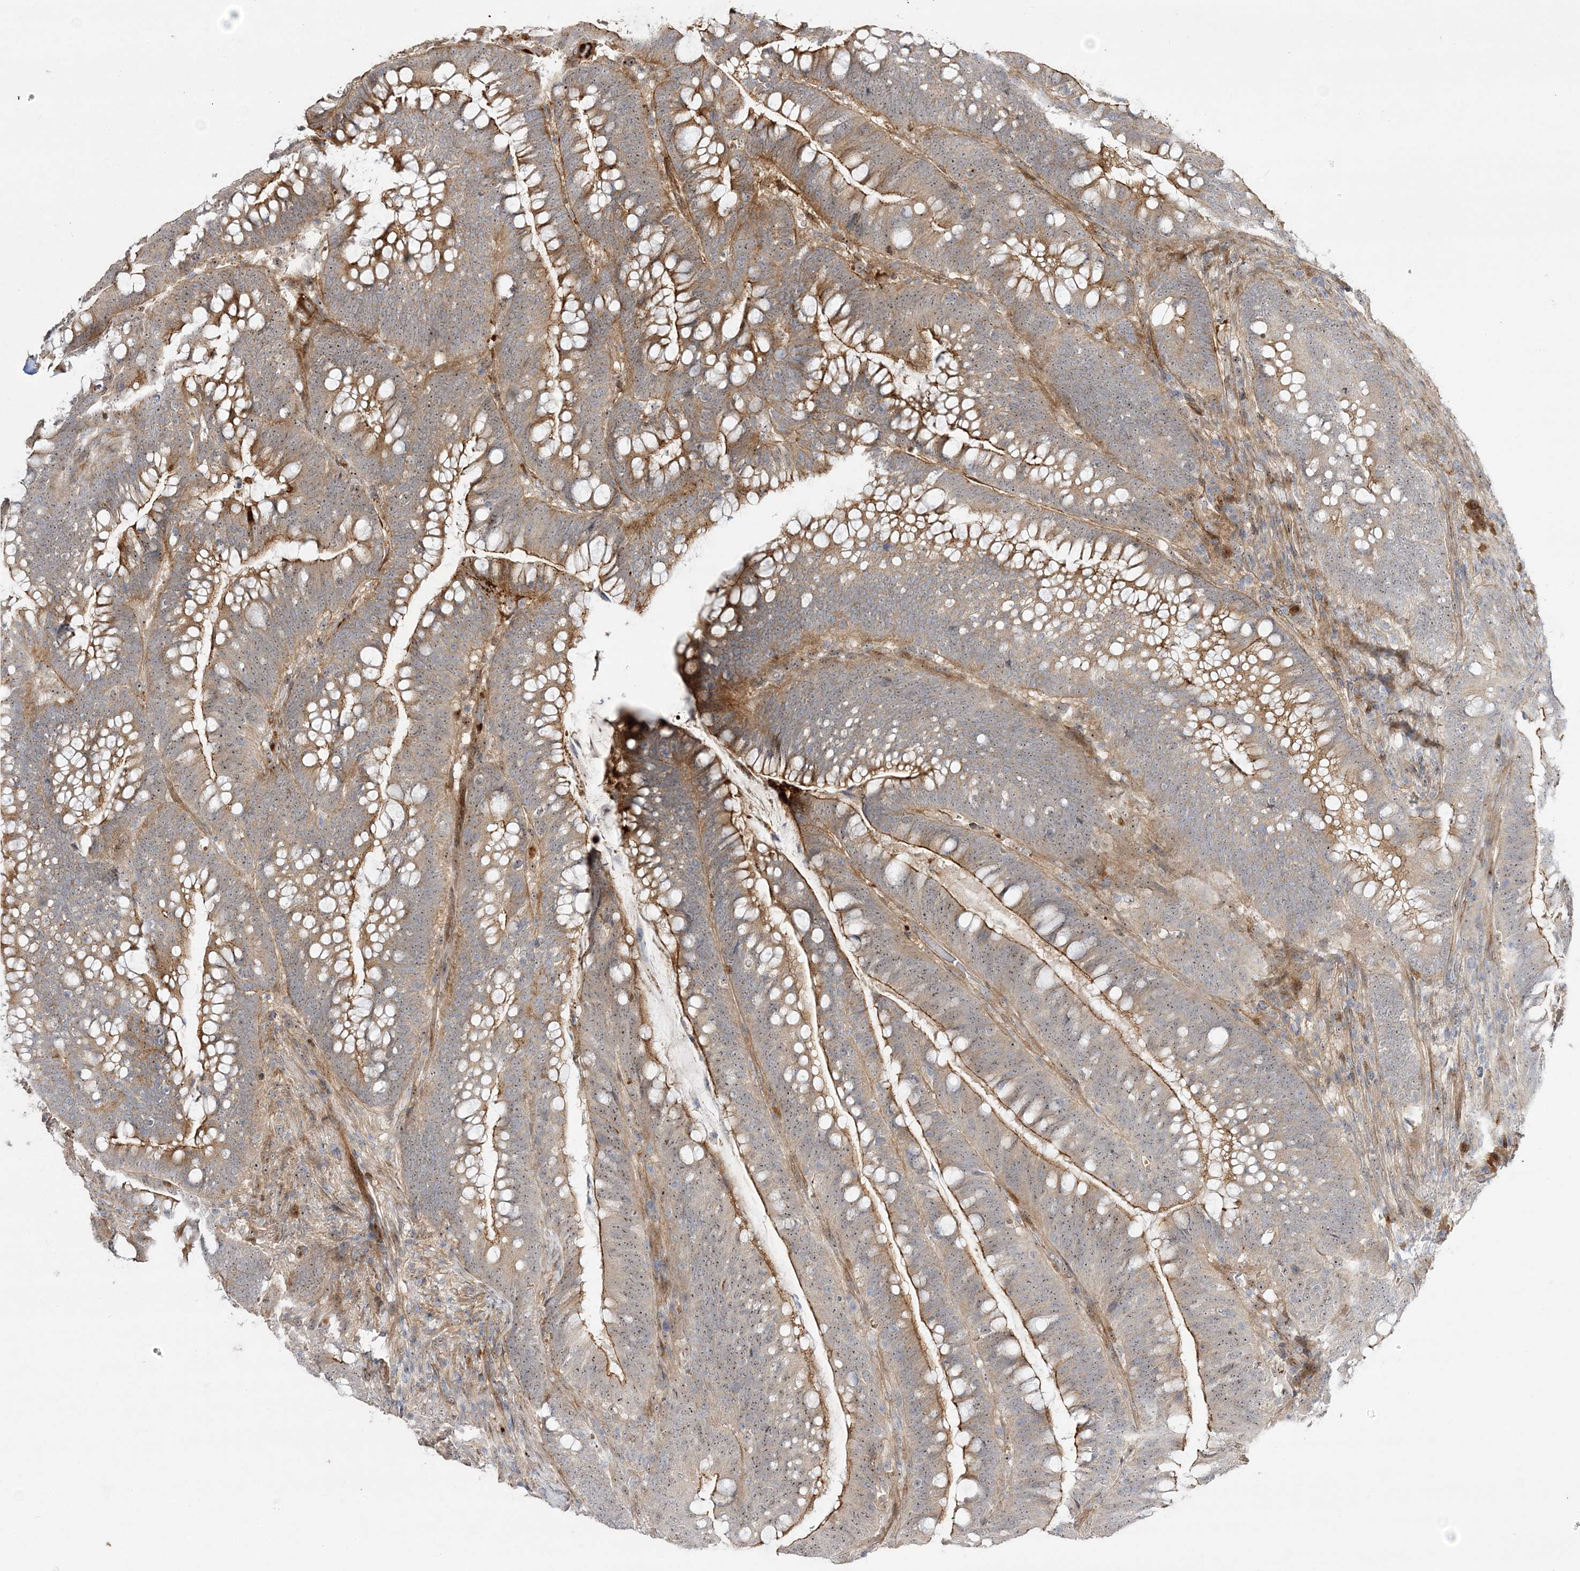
{"staining": {"intensity": "moderate", "quantity": ">75%", "location": "cytoplasmic/membranous,nuclear"}, "tissue": "colorectal cancer", "cell_type": "Tumor cells", "image_type": "cancer", "snomed": [{"axis": "morphology", "description": "Adenocarcinoma, NOS"}, {"axis": "topography", "description": "Colon"}], "caption": "The micrograph displays immunohistochemical staining of adenocarcinoma (colorectal). There is moderate cytoplasmic/membranous and nuclear expression is present in about >75% of tumor cells. The staining was performed using DAB (3,3'-diaminobenzidine) to visualize the protein expression in brown, while the nuclei were stained in blue with hematoxylin (Magnification: 20x).", "gene": "NPM3", "patient": {"sex": "female", "age": 66}}